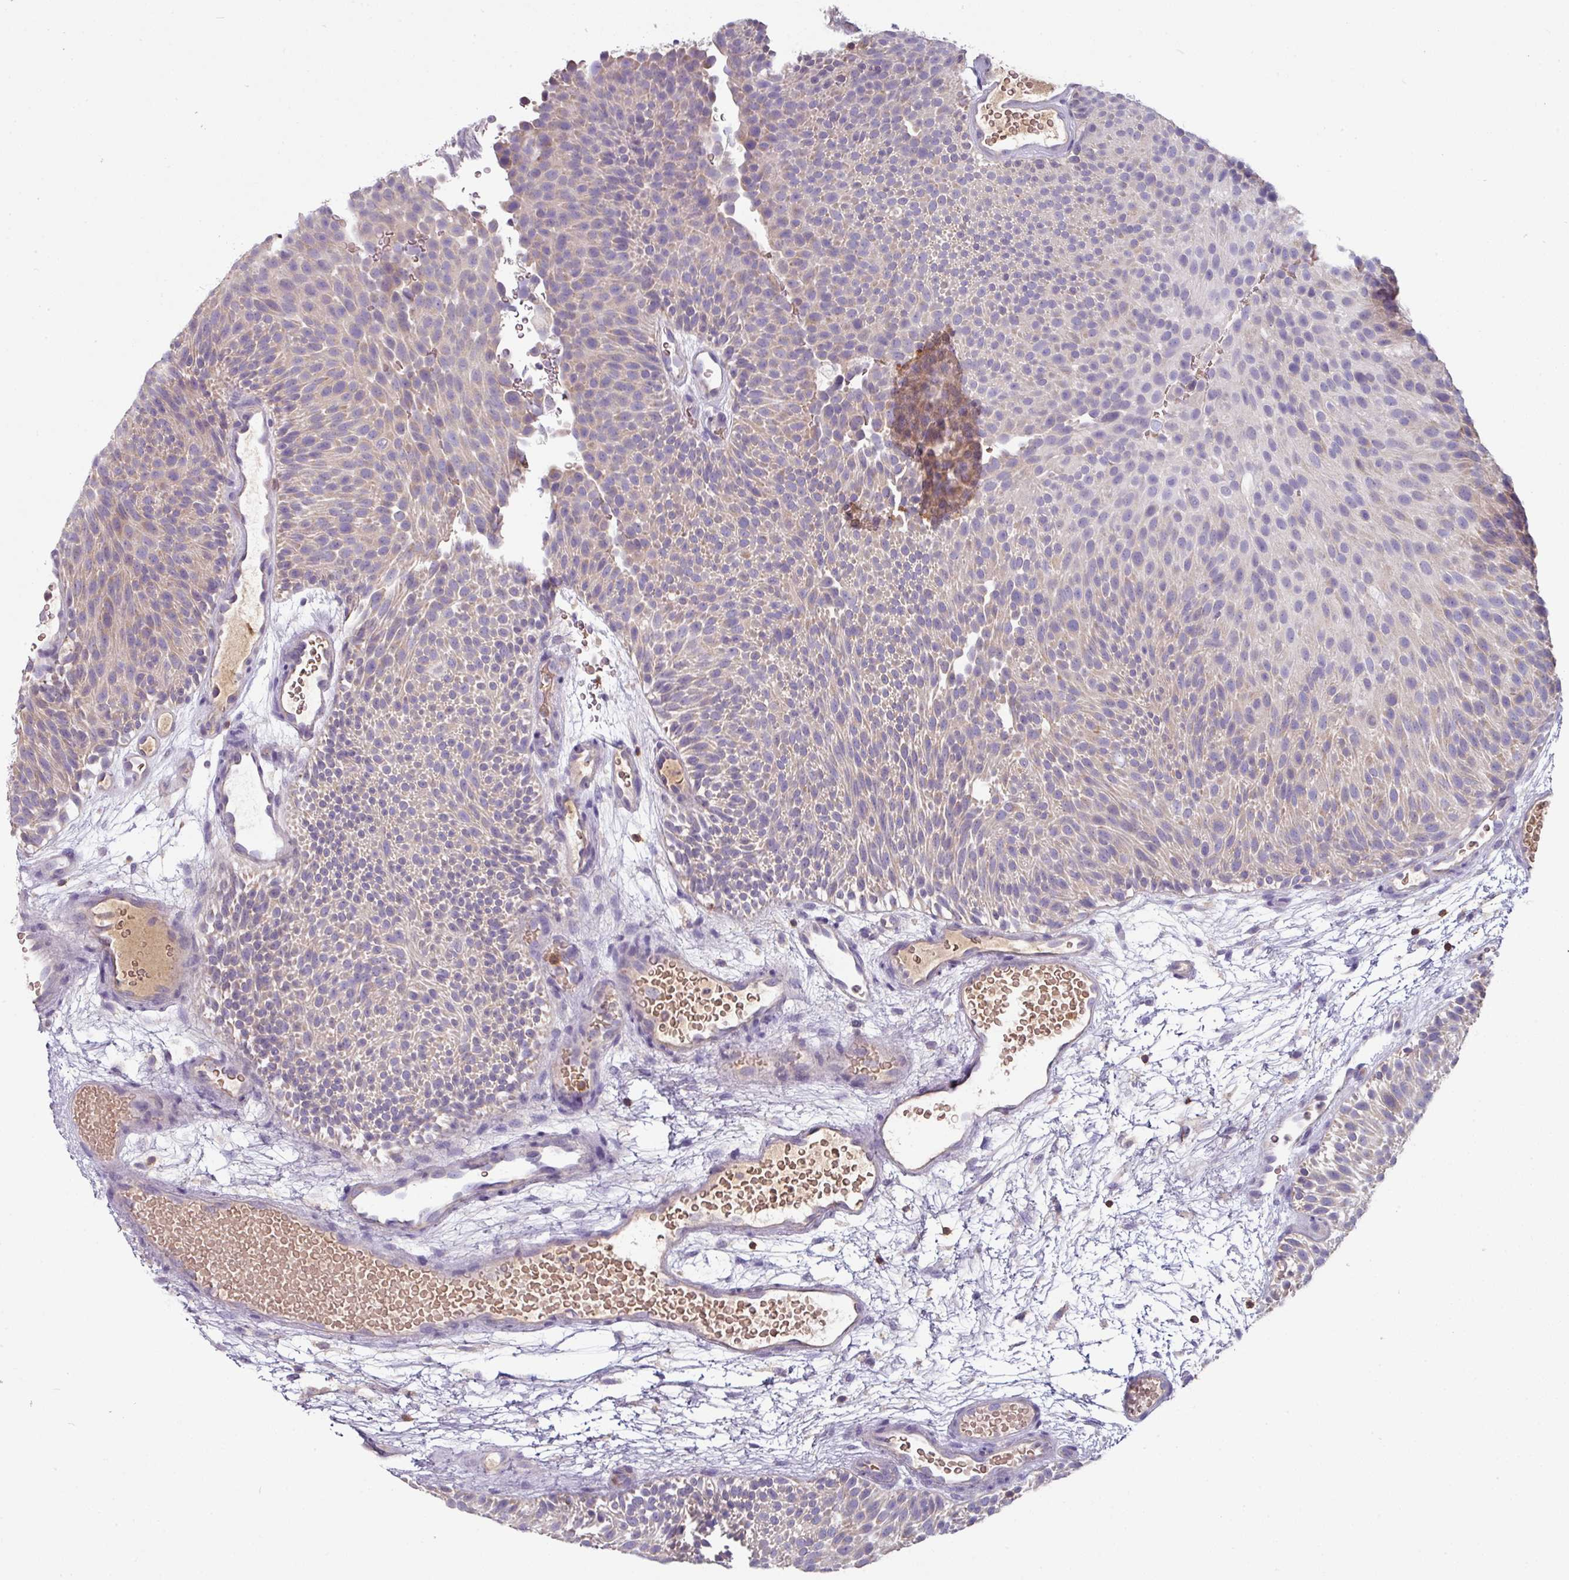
{"staining": {"intensity": "weak", "quantity": "<25%", "location": "cytoplasmic/membranous"}, "tissue": "urothelial cancer", "cell_type": "Tumor cells", "image_type": "cancer", "snomed": [{"axis": "morphology", "description": "Urothelial carcinoma, Low grade"}, {"axis": "topography", "description": "Urinary bladder"}], "caption": "Immunohistochemical staining of human low-grade urothelial carcinoma reveals no significant expression in tumor cells. (Brightfield microscopy of DAB immunohistochemistry at high magnification).", "gene": "CD3G", "patient": {"sex": "male", "age": 78}}